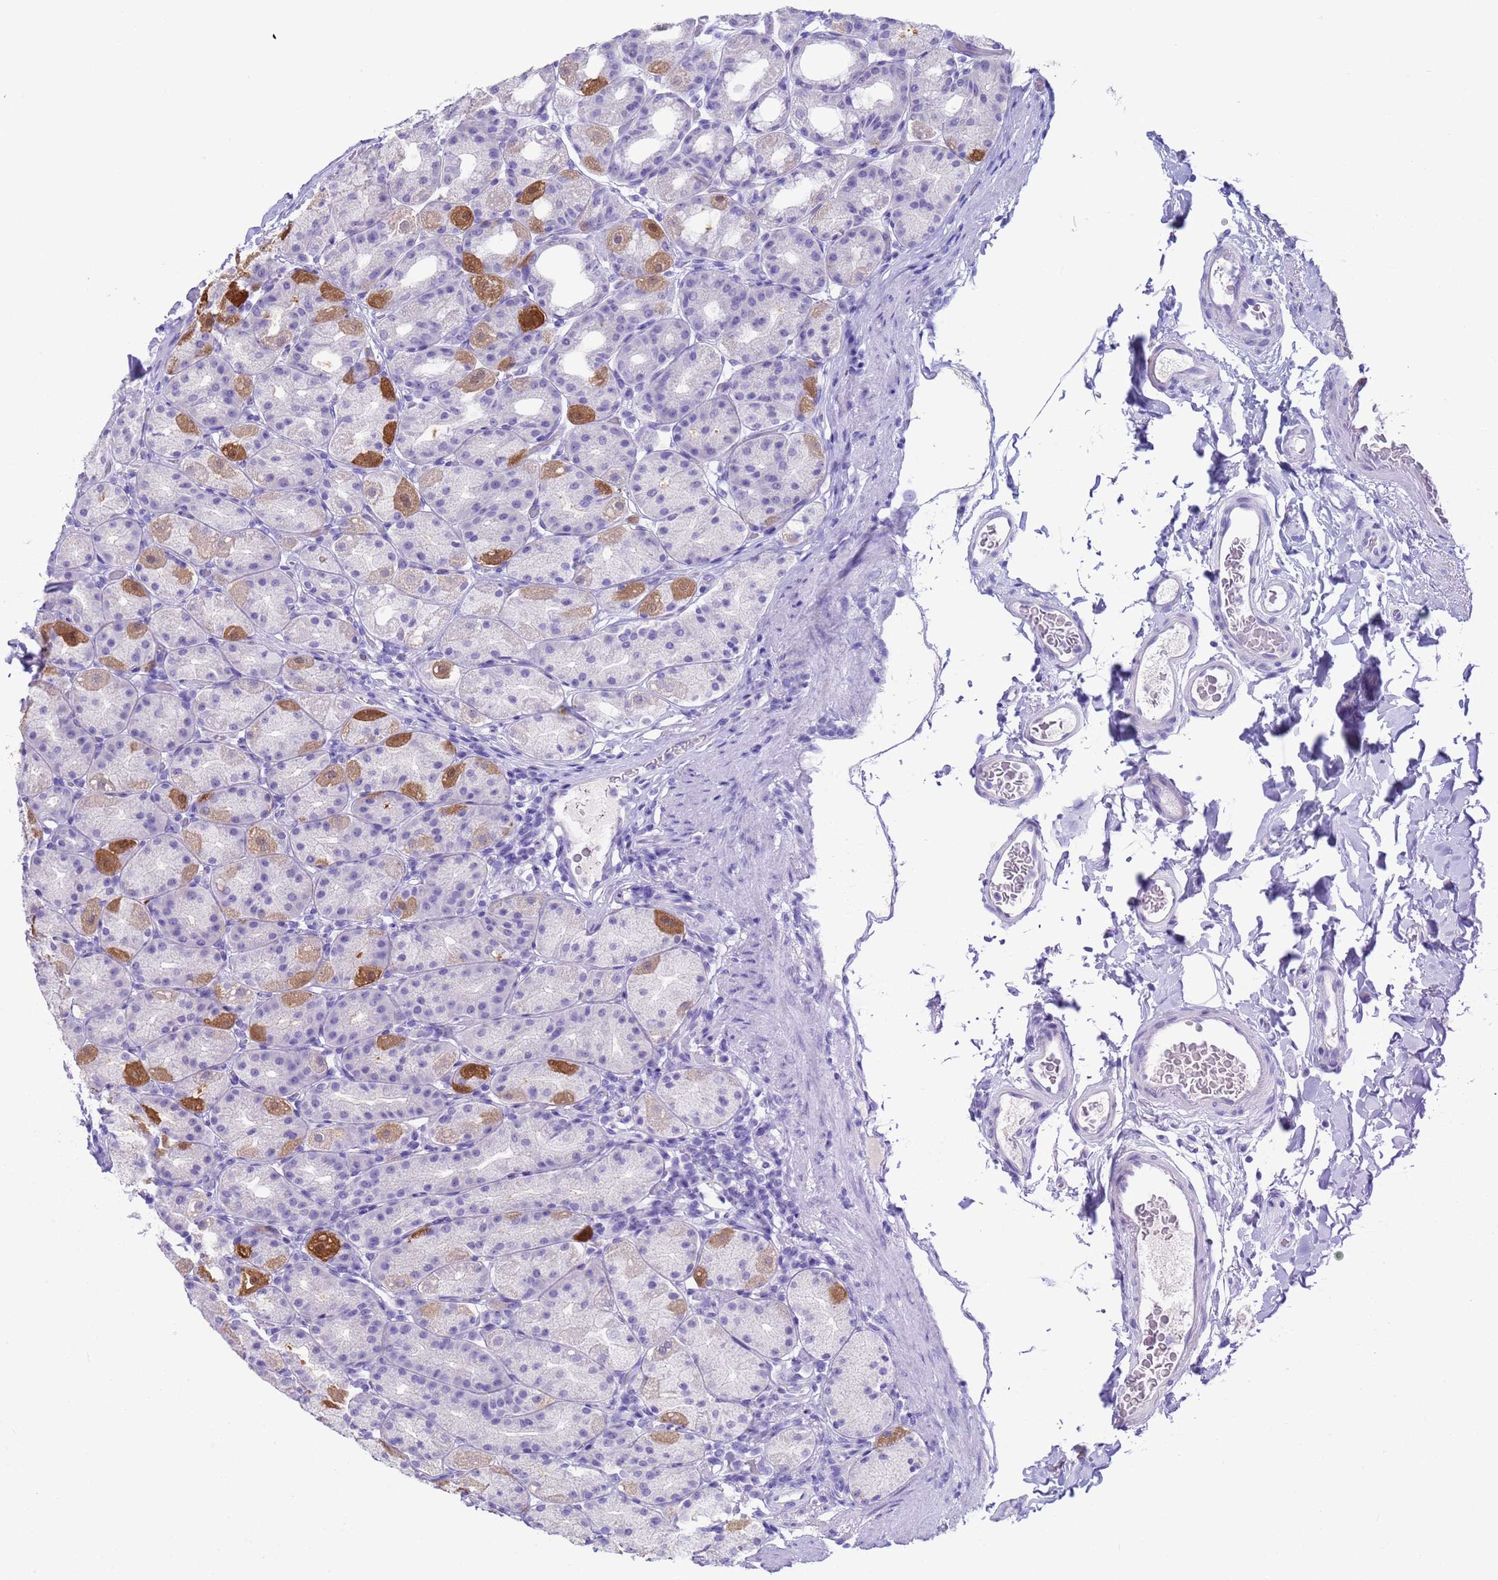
{"staining": {"intensity": "strong", "quantity": "<25%", "location": "cytoplasmic/membranous"}, "tissue": "stomach", "cell_type": "Glandular cells", "image_type": "normal", "snomed": [{"axis": "morphology", "description": "Normal tissue, NOS"}, {"axis": "topography", "description": "Stomach, upper"}], "caption": "Immunohistochemistry of normal stomach demonstrates medium levels of strong cytoplasmic/membranous positivity in about <25% of glandular cells.", "gene": "CKM", "patient": {"sex": "male", "age": 68}}